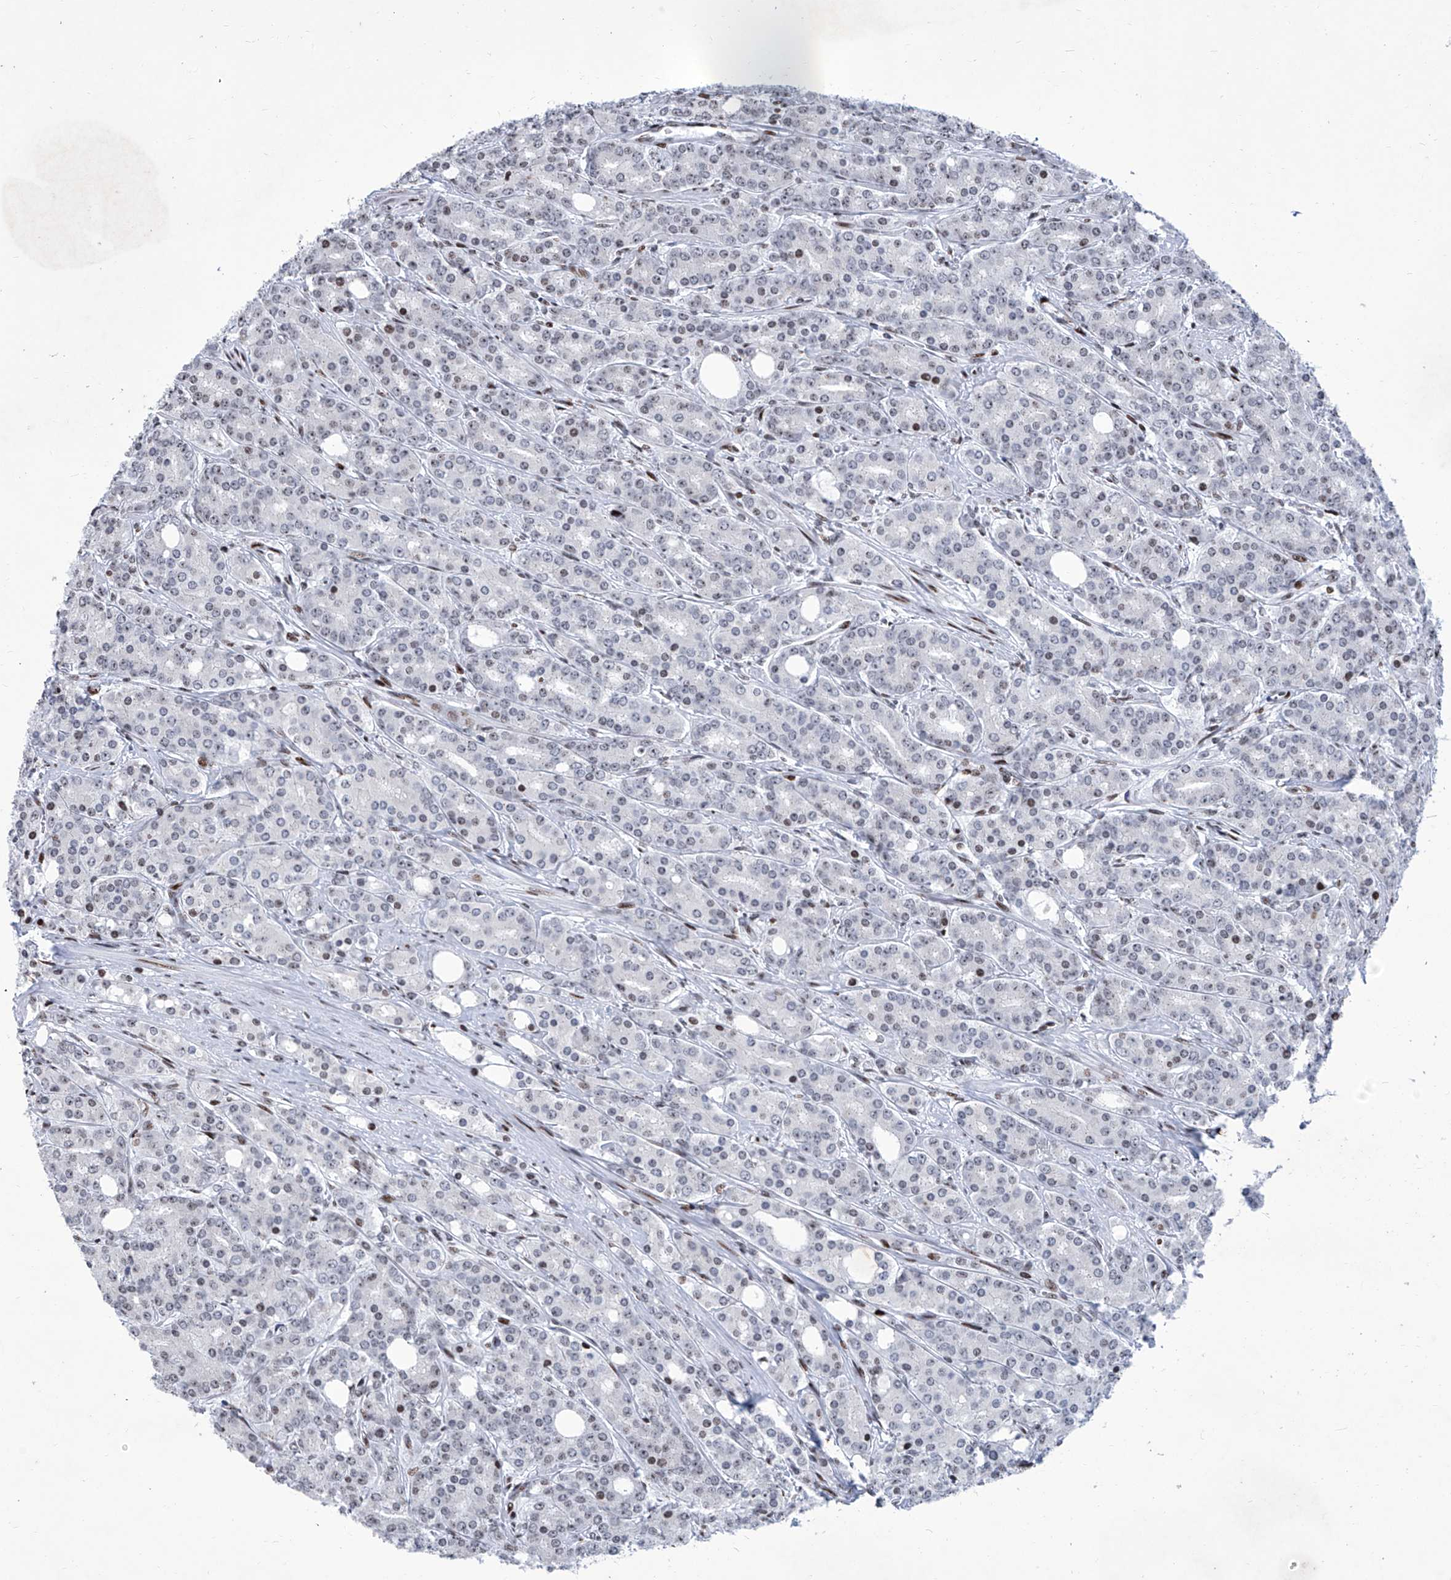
{"staining": {"intensity": "weak", "quantity": "<25%", "location": "nuclear"}, "tissue": "prostate cancer", "cell_type": "Tumor cells", "image_type": "cancer", "snomed": [{"axis": "morphology", "description": "Adenocarcinoma, High grade"}, {"axis": "topography", "description": "Prostate"}], "caption": "The histopathology image demonstrates no staining of tumor cells in adenocarcinoma (high-grade) (prostate).", "gene": "HEY2", "patient": {"sex": "male", "age": 62}}